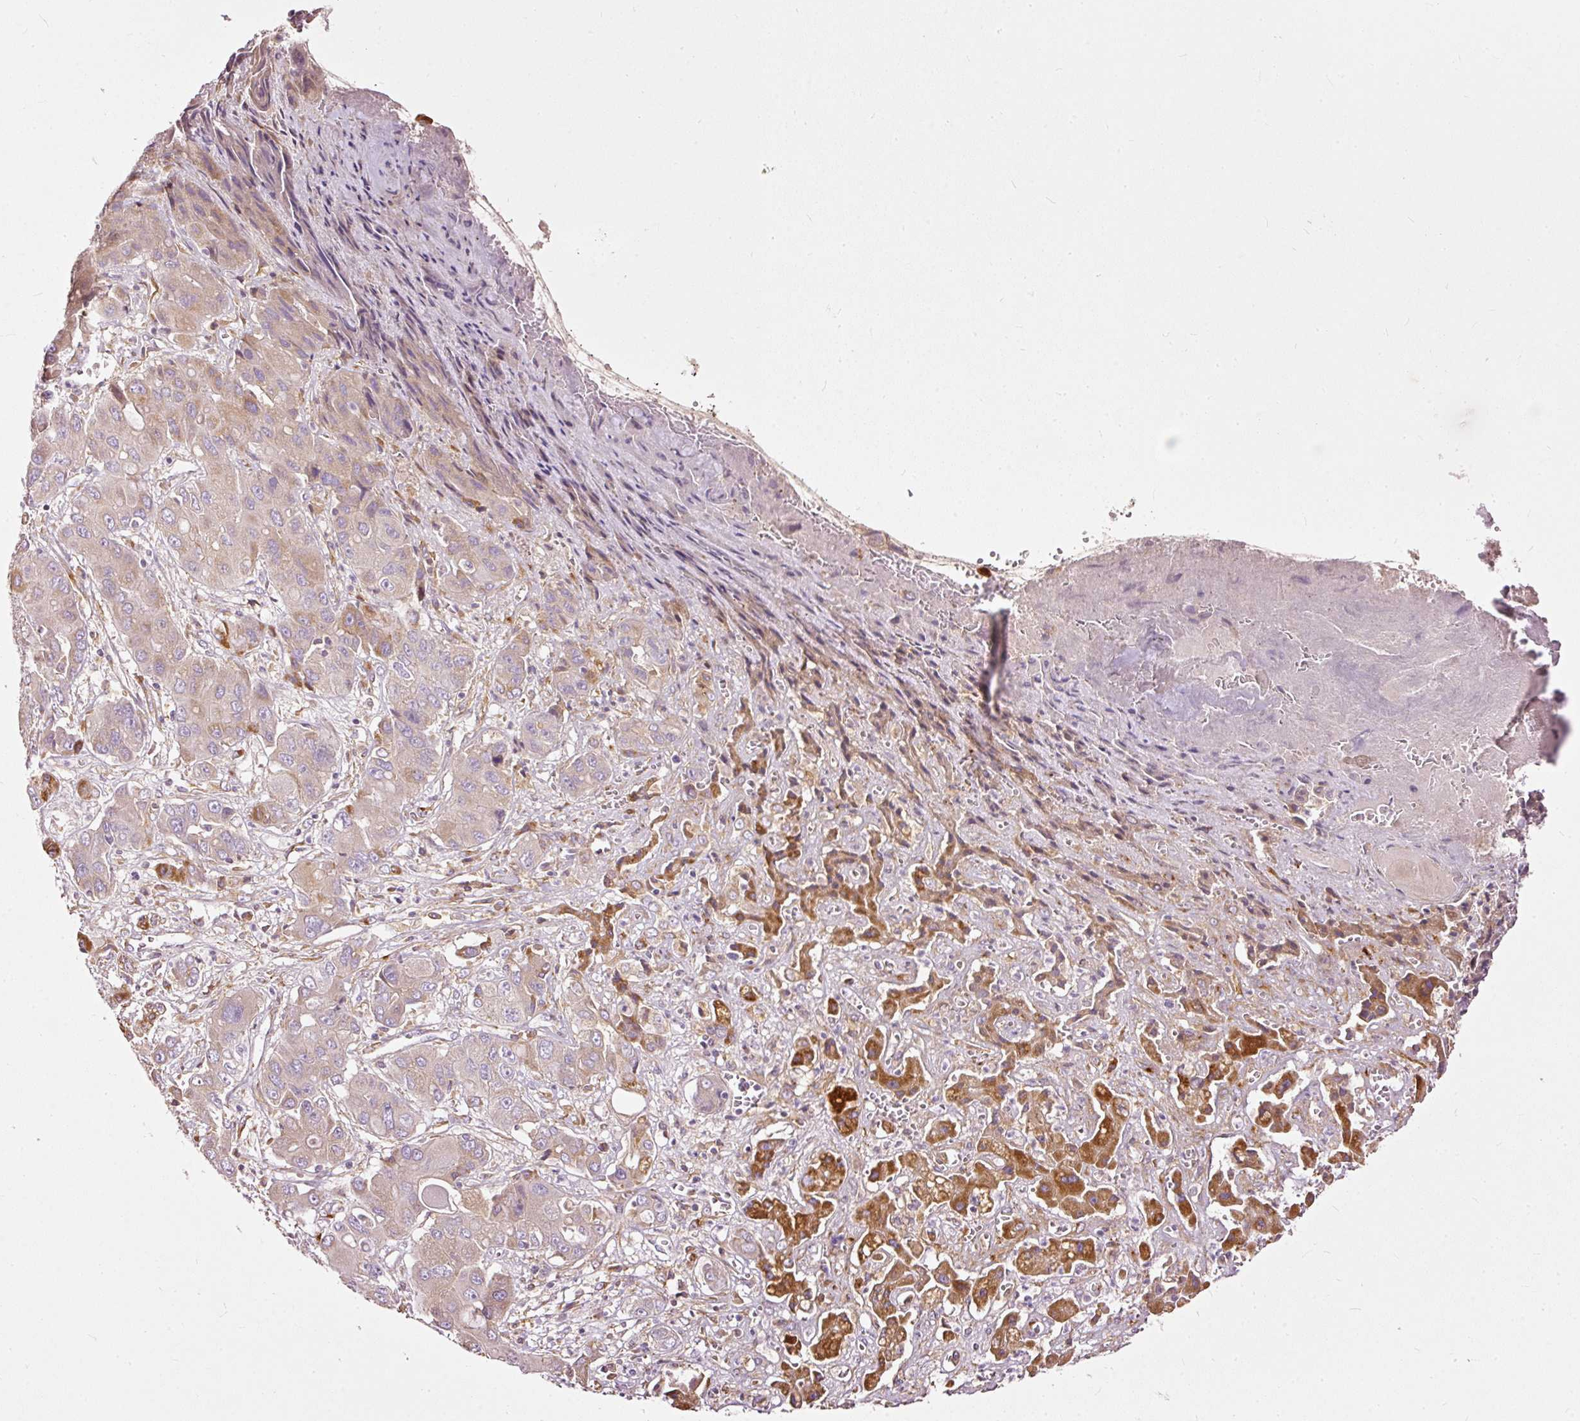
{"staining": {"intensity": "negative", "quantity": "none", "location": "none"}, "tissue": "liver cancer", "cell_type": "Tumor cells", "image_type": "cancer", "snomed": [{"axis": "morphology", "description": "Cholangiocarcinoma"}, {"axis": "topography", "description": "Liver"}], "caption": "Tumor cells are negative for protein expression in human cholangiocarcinoma (liver).", "gene": "PAQR9", "patient": {"sex": "male", "age": 67}}